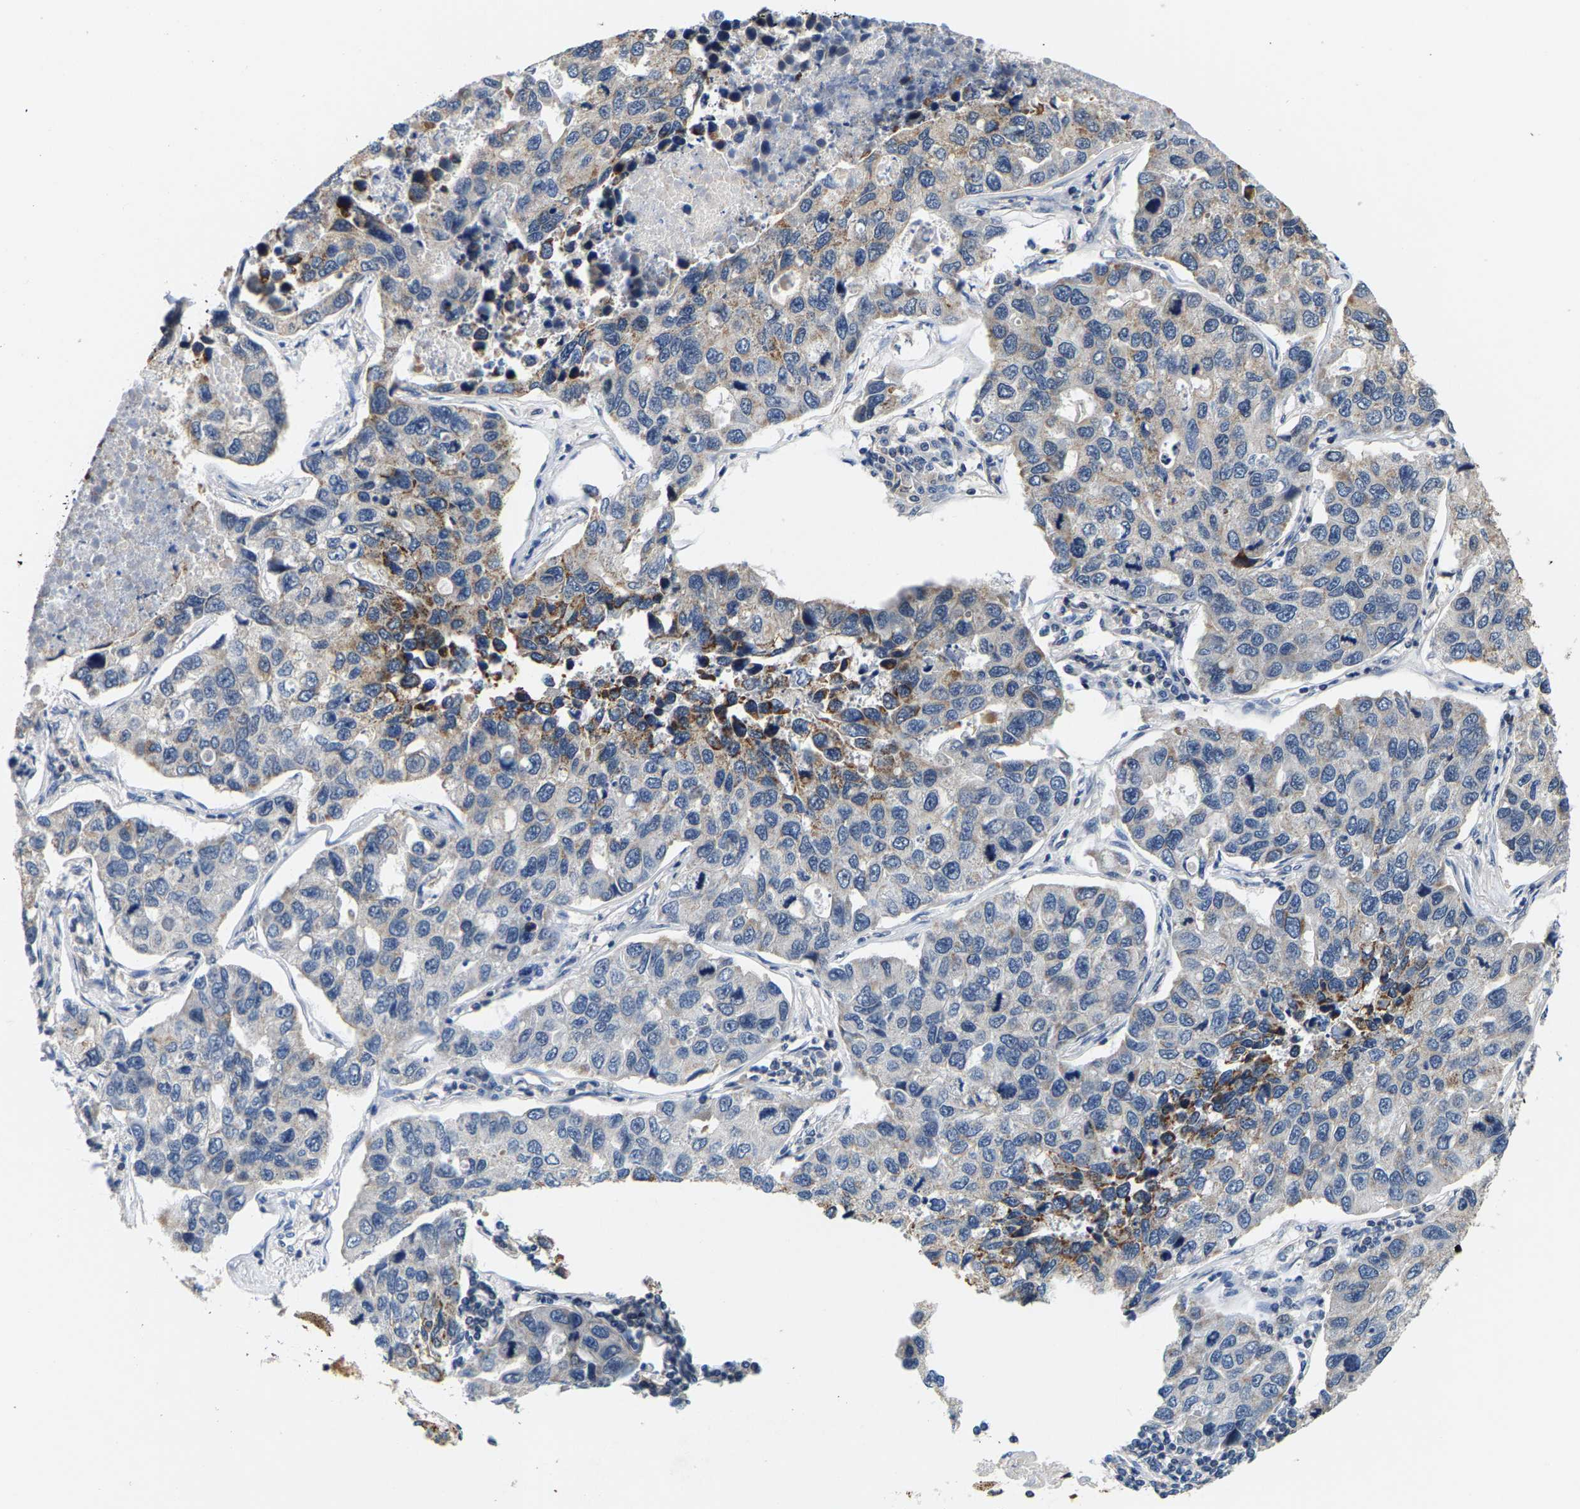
{"staining": {"intensity": "moderate", "quantity": "<25%", "location": "cytoplasmic/membranous"}, "tissue": "lung cancer", "cell_type": "Tumor cells", "image_type": "cancer", "snomed": [{"axis": "morphology", "description": "Adenocarcinoma, NOS"}, {"axis": "topography", "description": "Lung"}], "caption": "This is a photomicrograph of IHC staining of lung cancer, which shows moderate positivity in the cytoplasmic/membranous of tumor cells.", "gene": "SHMT2", "patient": {"sex": "male", "age": 64}}